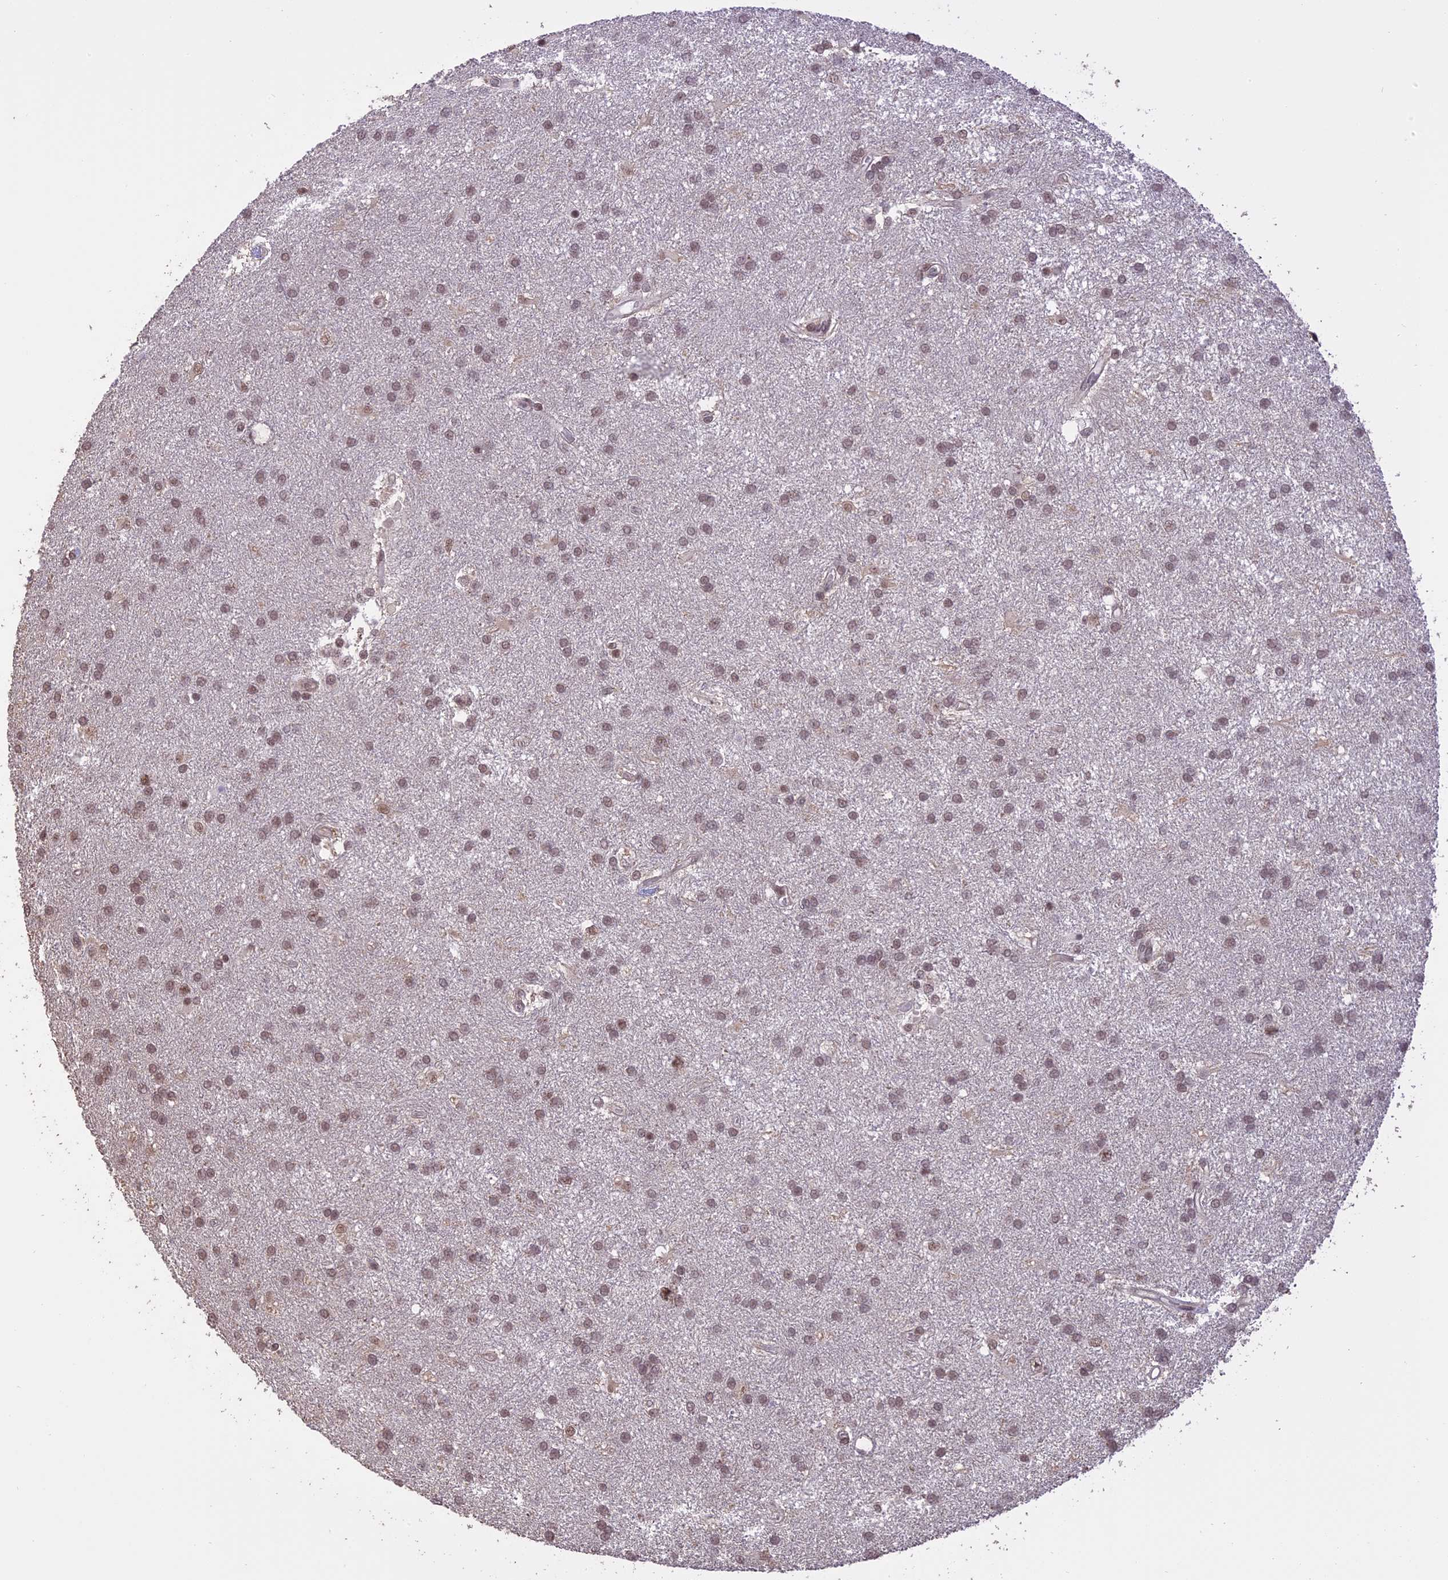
{"staining": {"intensity": "weak", "quantity": ">75%", "location": "nuclear"}, "tissue": "glioma", "cell_type": "Tumor cells", "image_type": "cancer", "snomed": [{"axis": "morphology", "description": "Glioma, malignant, Low grade"}, {"axis": "topography", "description": "Brain"}], "caption": "A low amount of weak nuclear staining is seen in approximately >75% of tumor cells in malignant glioma (low-grade) tissue. The protein of interest is shown in brown color, while the nuclei are stained blue.", "gene": "TIGD7", "patient": {"sex": "male", "age": 66}}